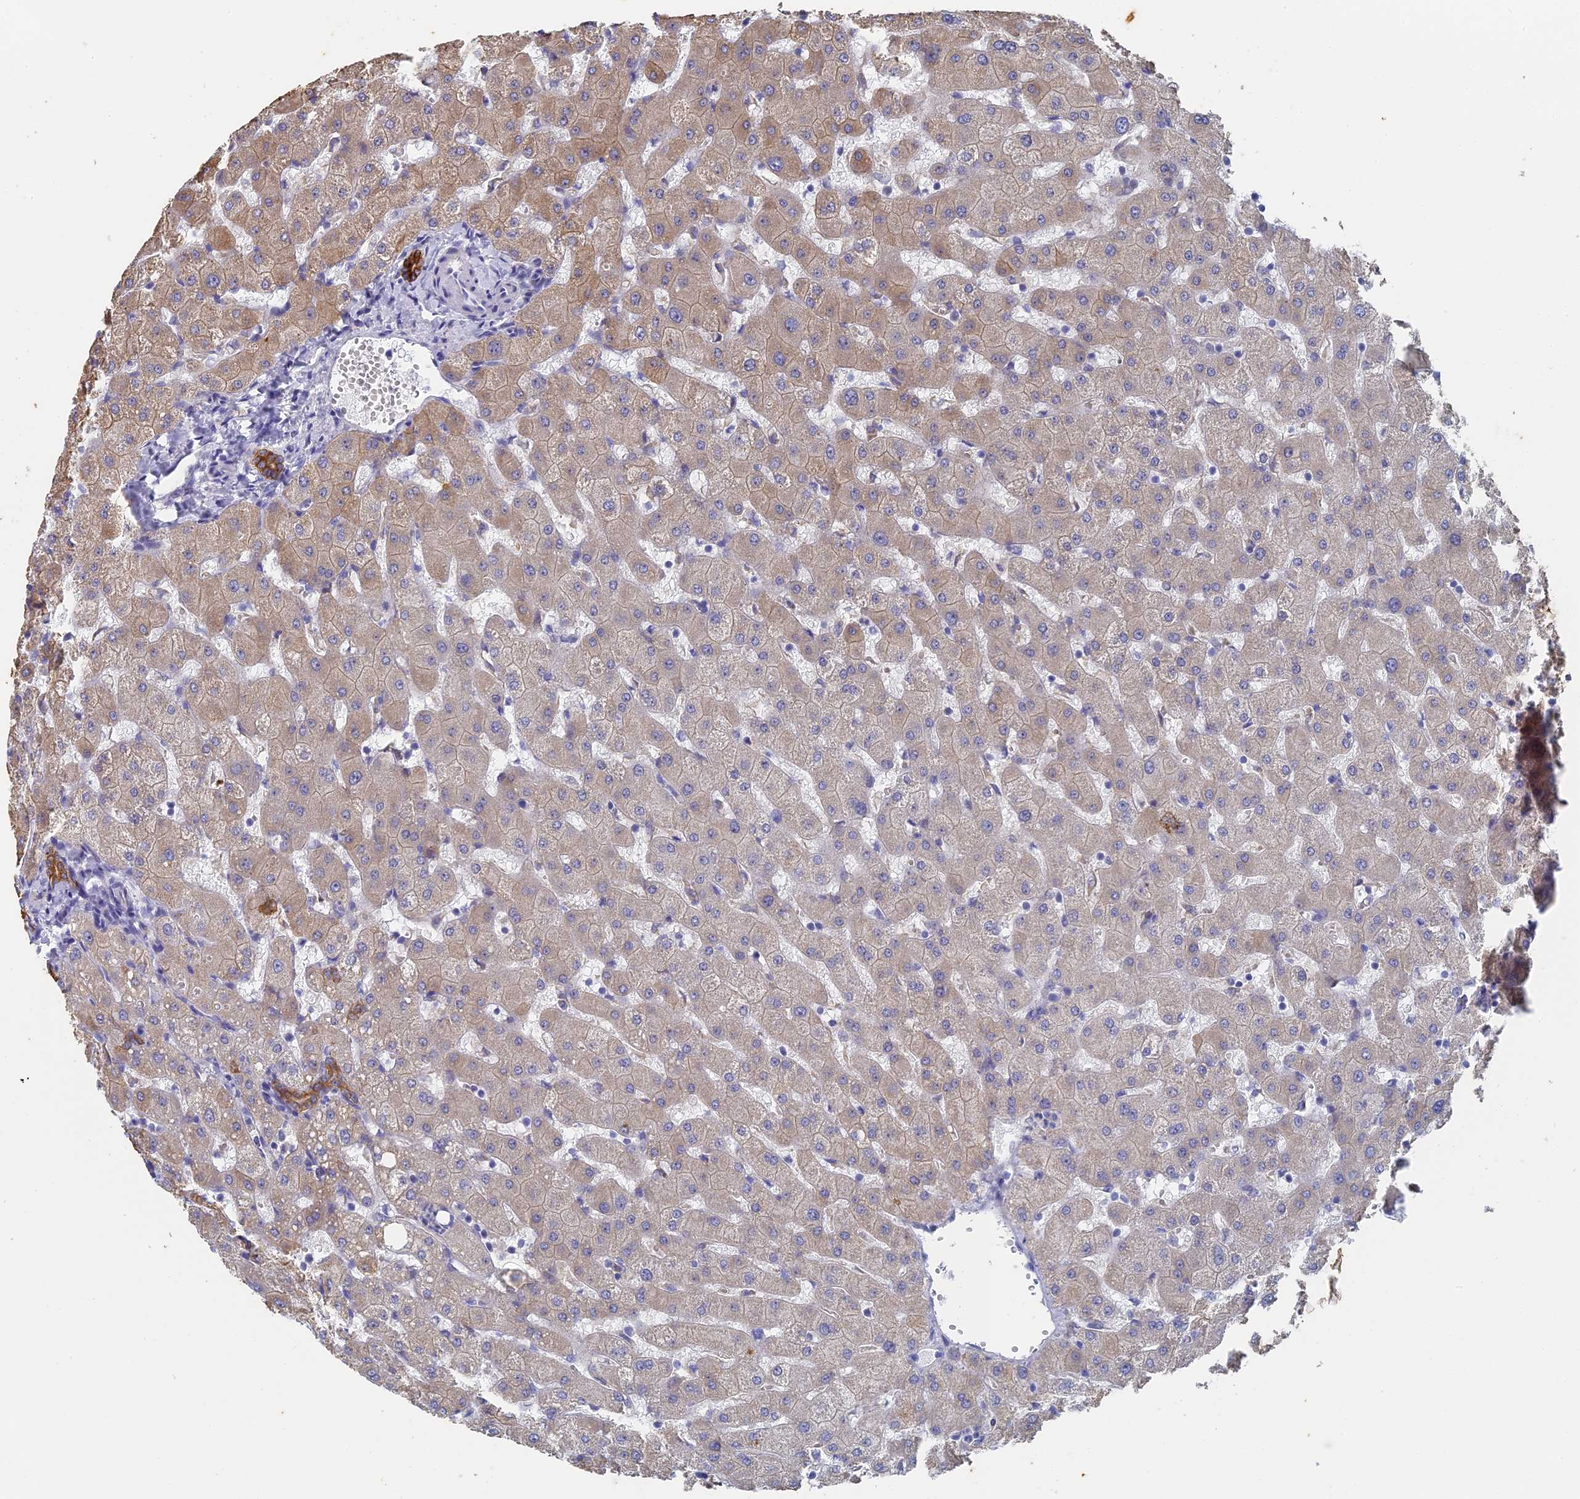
{"staining": {"intensity": "strong", "quantity": ">75%", "location": "cytoplasmic/membranous"}, "tissue": "liver", "cell_type": "Cholangiocytes", "image_type": "normal", "snomed": [{"axis": "morphology", "description": "Normal tissue, NOS"}, {"axis": "topography", "description": "Liver"}], "caption": "Immunohistochemical staining of benign human liver demonstrates high levels of strong cytoplasmic/membranous expression in approximately >75% of cholangiocytes.", "gene": "SRFBP1", "patient": {"sex": "female", "age": 63}}